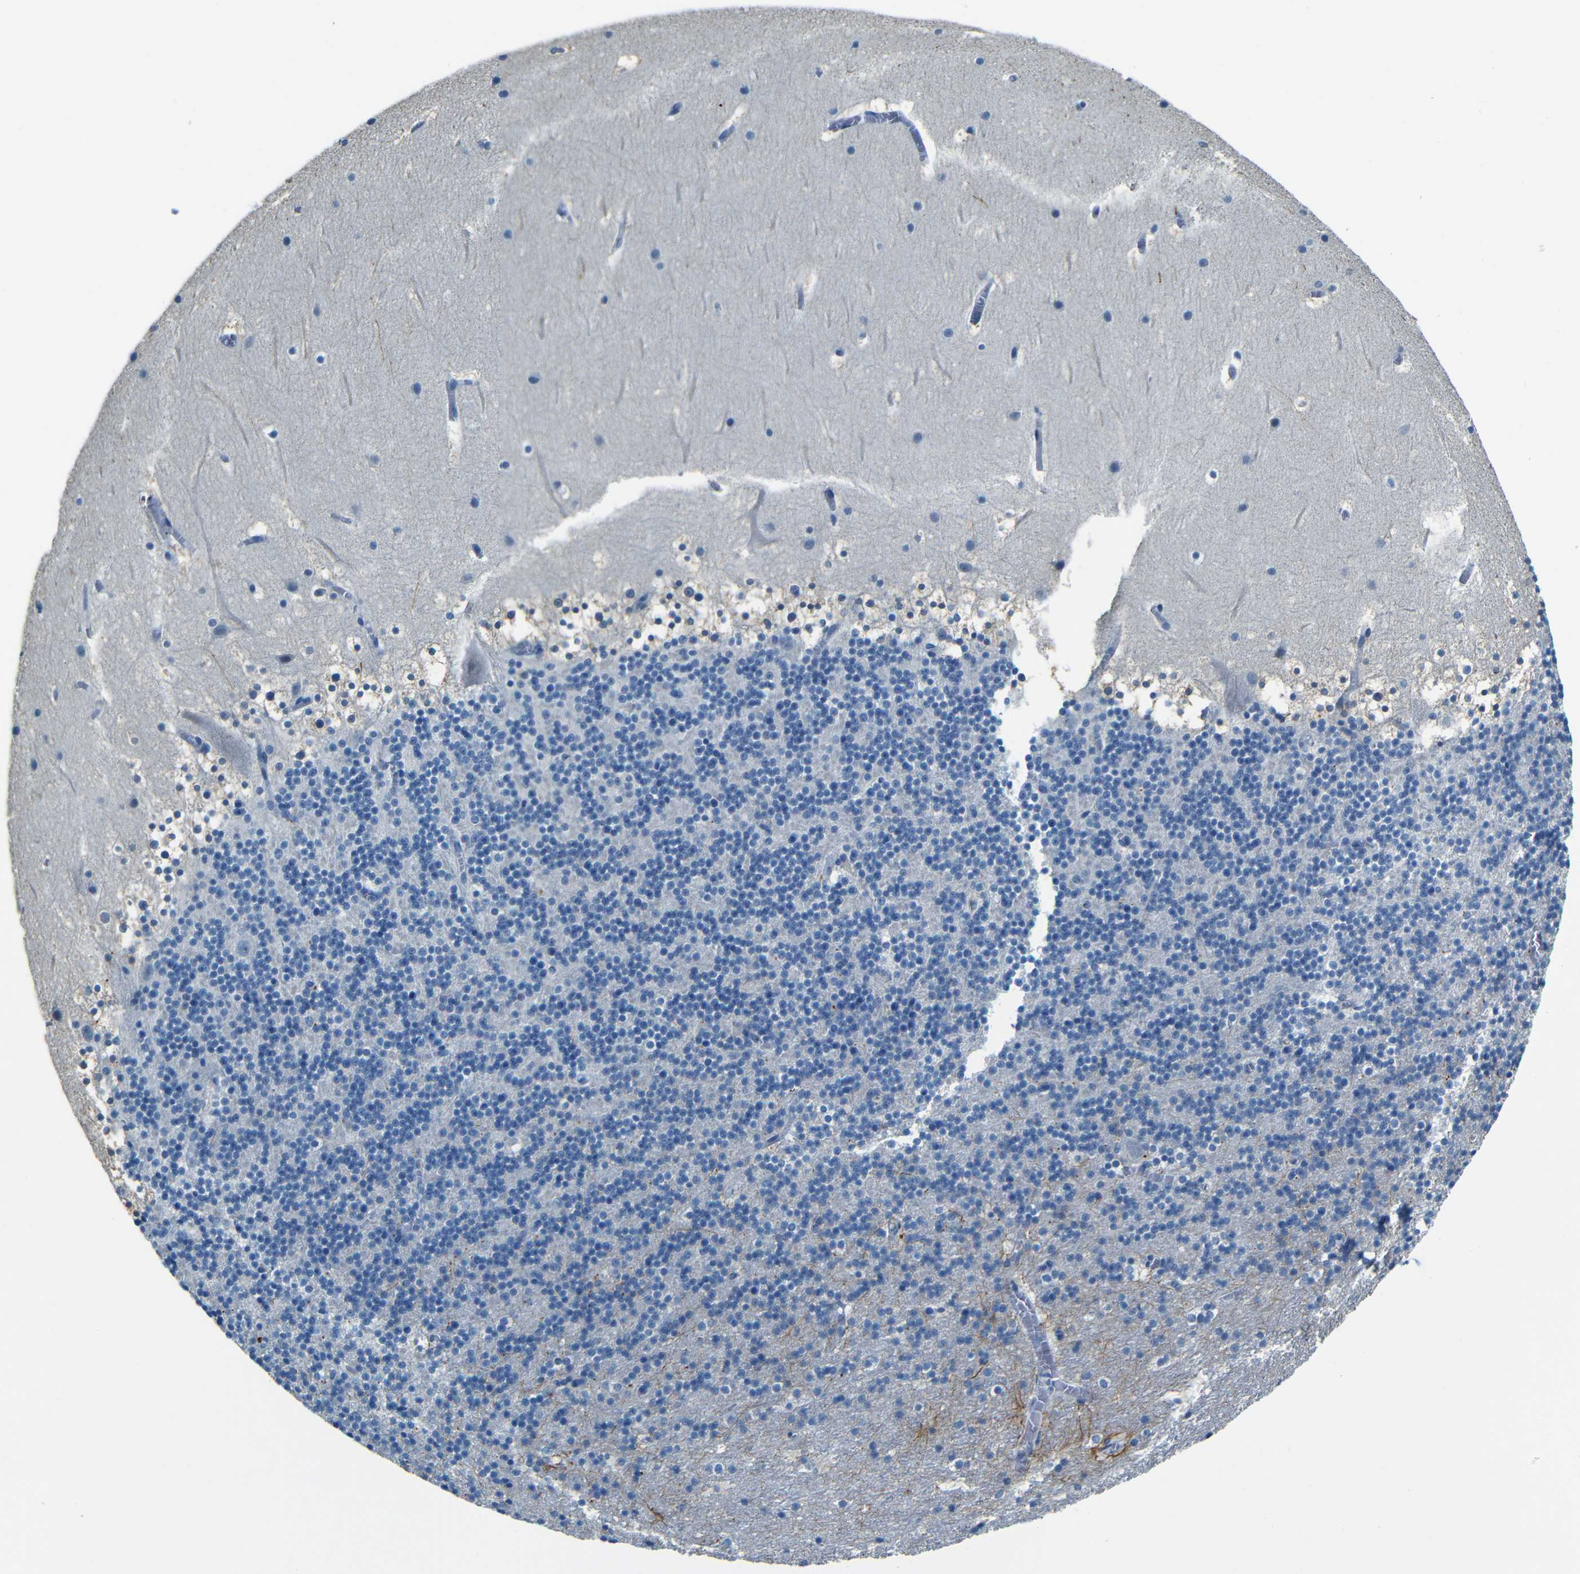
{"staining": {"intensity": "negative", "quantity": "none", "location": "none"}, "tissue": "cerebellum", "cell_type": "Cells in granular layer", "image_type": "normal", "snomed": [{"axis": "morphology", "description": "Normal tissue, NOS"}, {"axis": "topography", "description": "Cerebellum"}], "caption": "Immunohistochemistry photomicrograph of unremarkable cerebellum: cerebellum stained with DAB (3,3'-diaminobenzidine) demonstrates no significant protein staining in cells in granular layer.", "gene": "ZMAT1", "patient": {"sex": "male", "age": 45}}